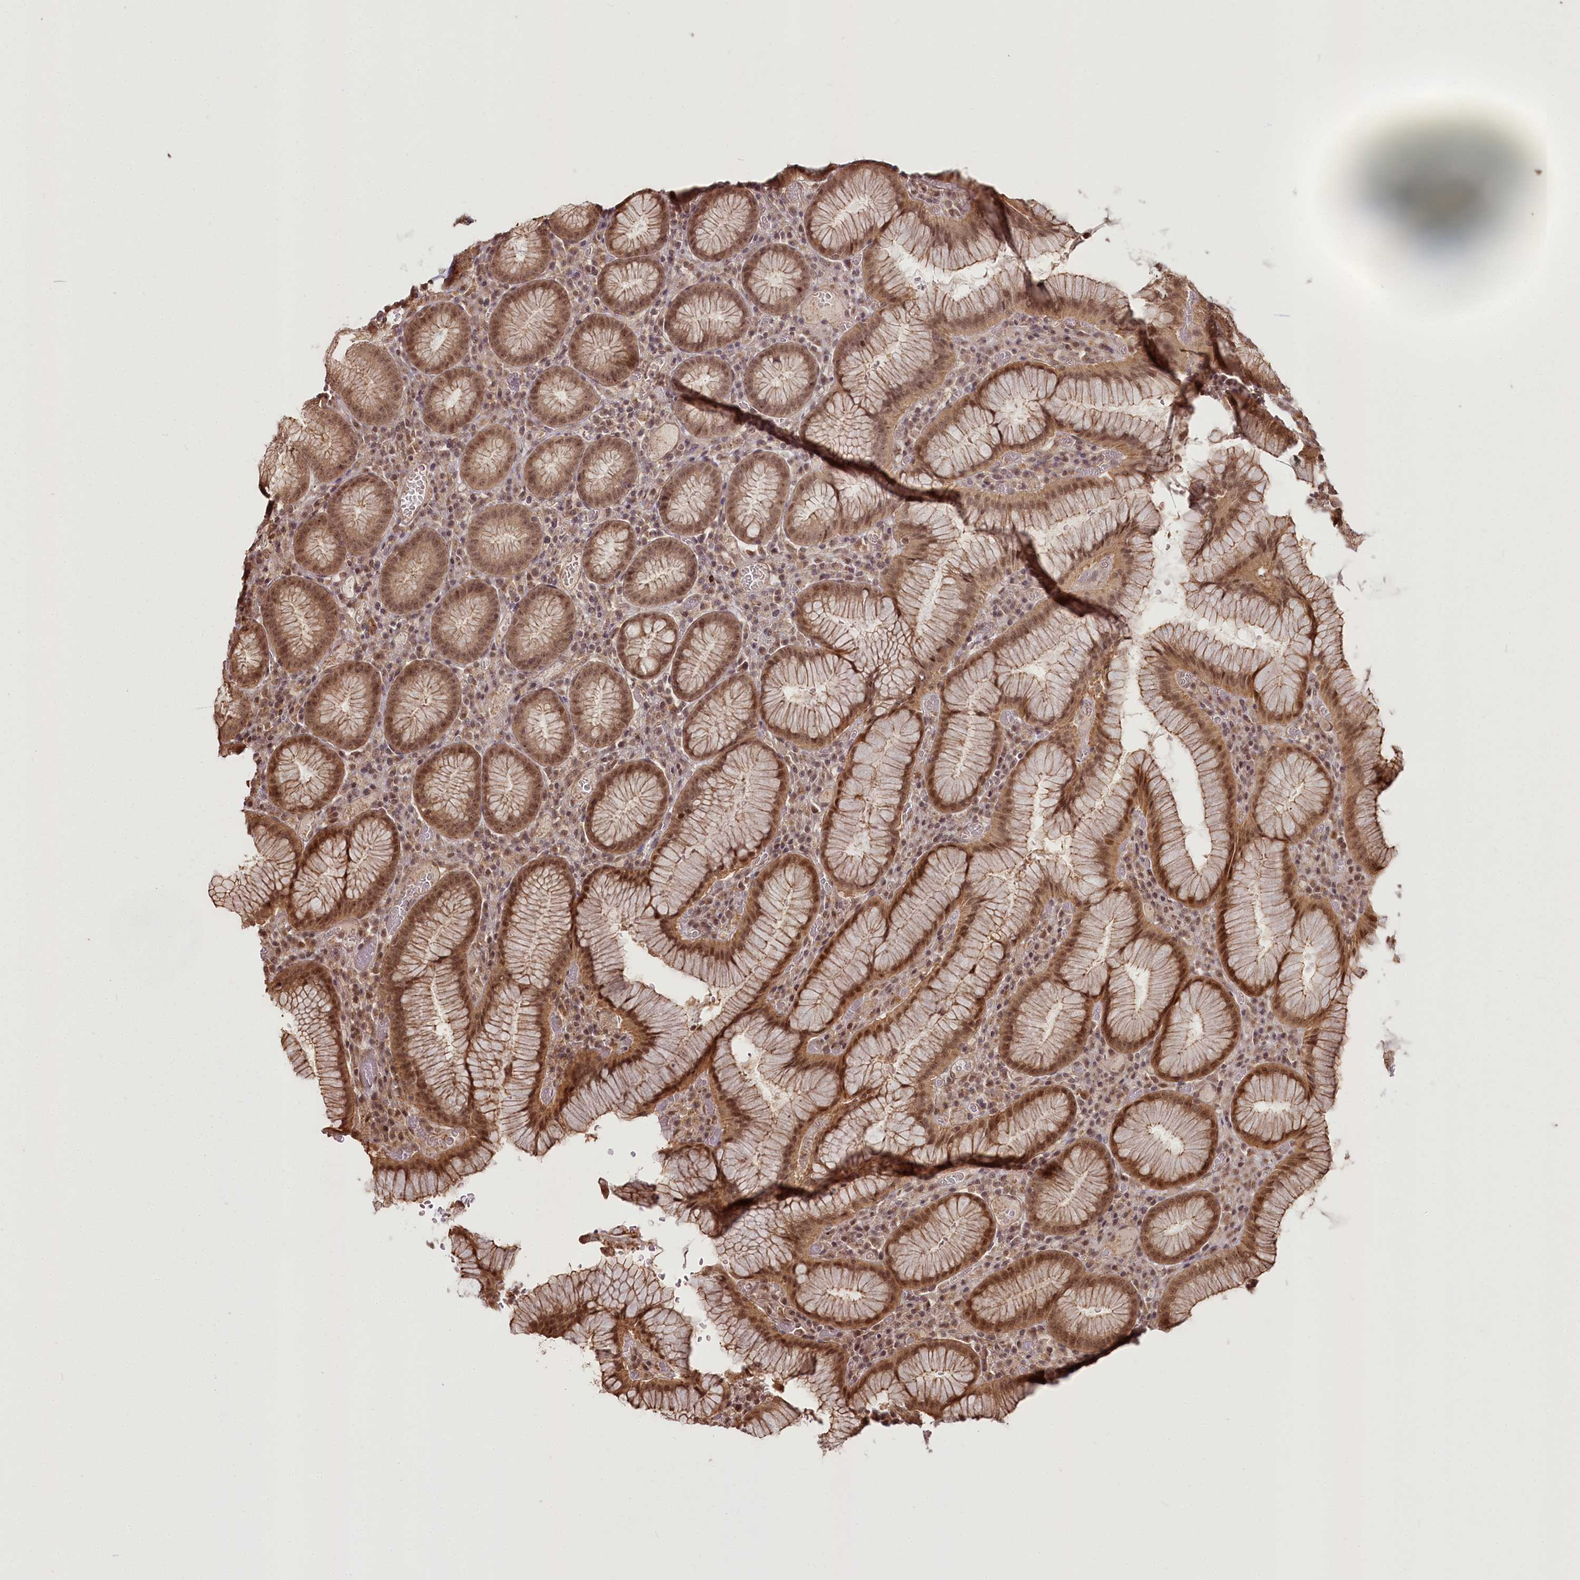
{"staining": {"intensity": "moderate", "quantity": ">75%", "location": "cytoplasmic/membranous,nuclear"}, "tissue": "stomach", "cell_type": "Glandular cells", "image_type": "normal", "snomed": [{"axis": "morphology", "description": "Normal tissue, NOS"}, {"axis": "topography", "description": "Stomach"}], "caption": "An immunohistochemistry (IHC) histopathology image of unremarkable tissue is shown. Protein staining in brown highlights moderate cytoplasmic/membranous,nuclear positivity in stomach within glandular cells.", "gene": "R3HDM2", "patient": {"sex": "male", "age": 55}}